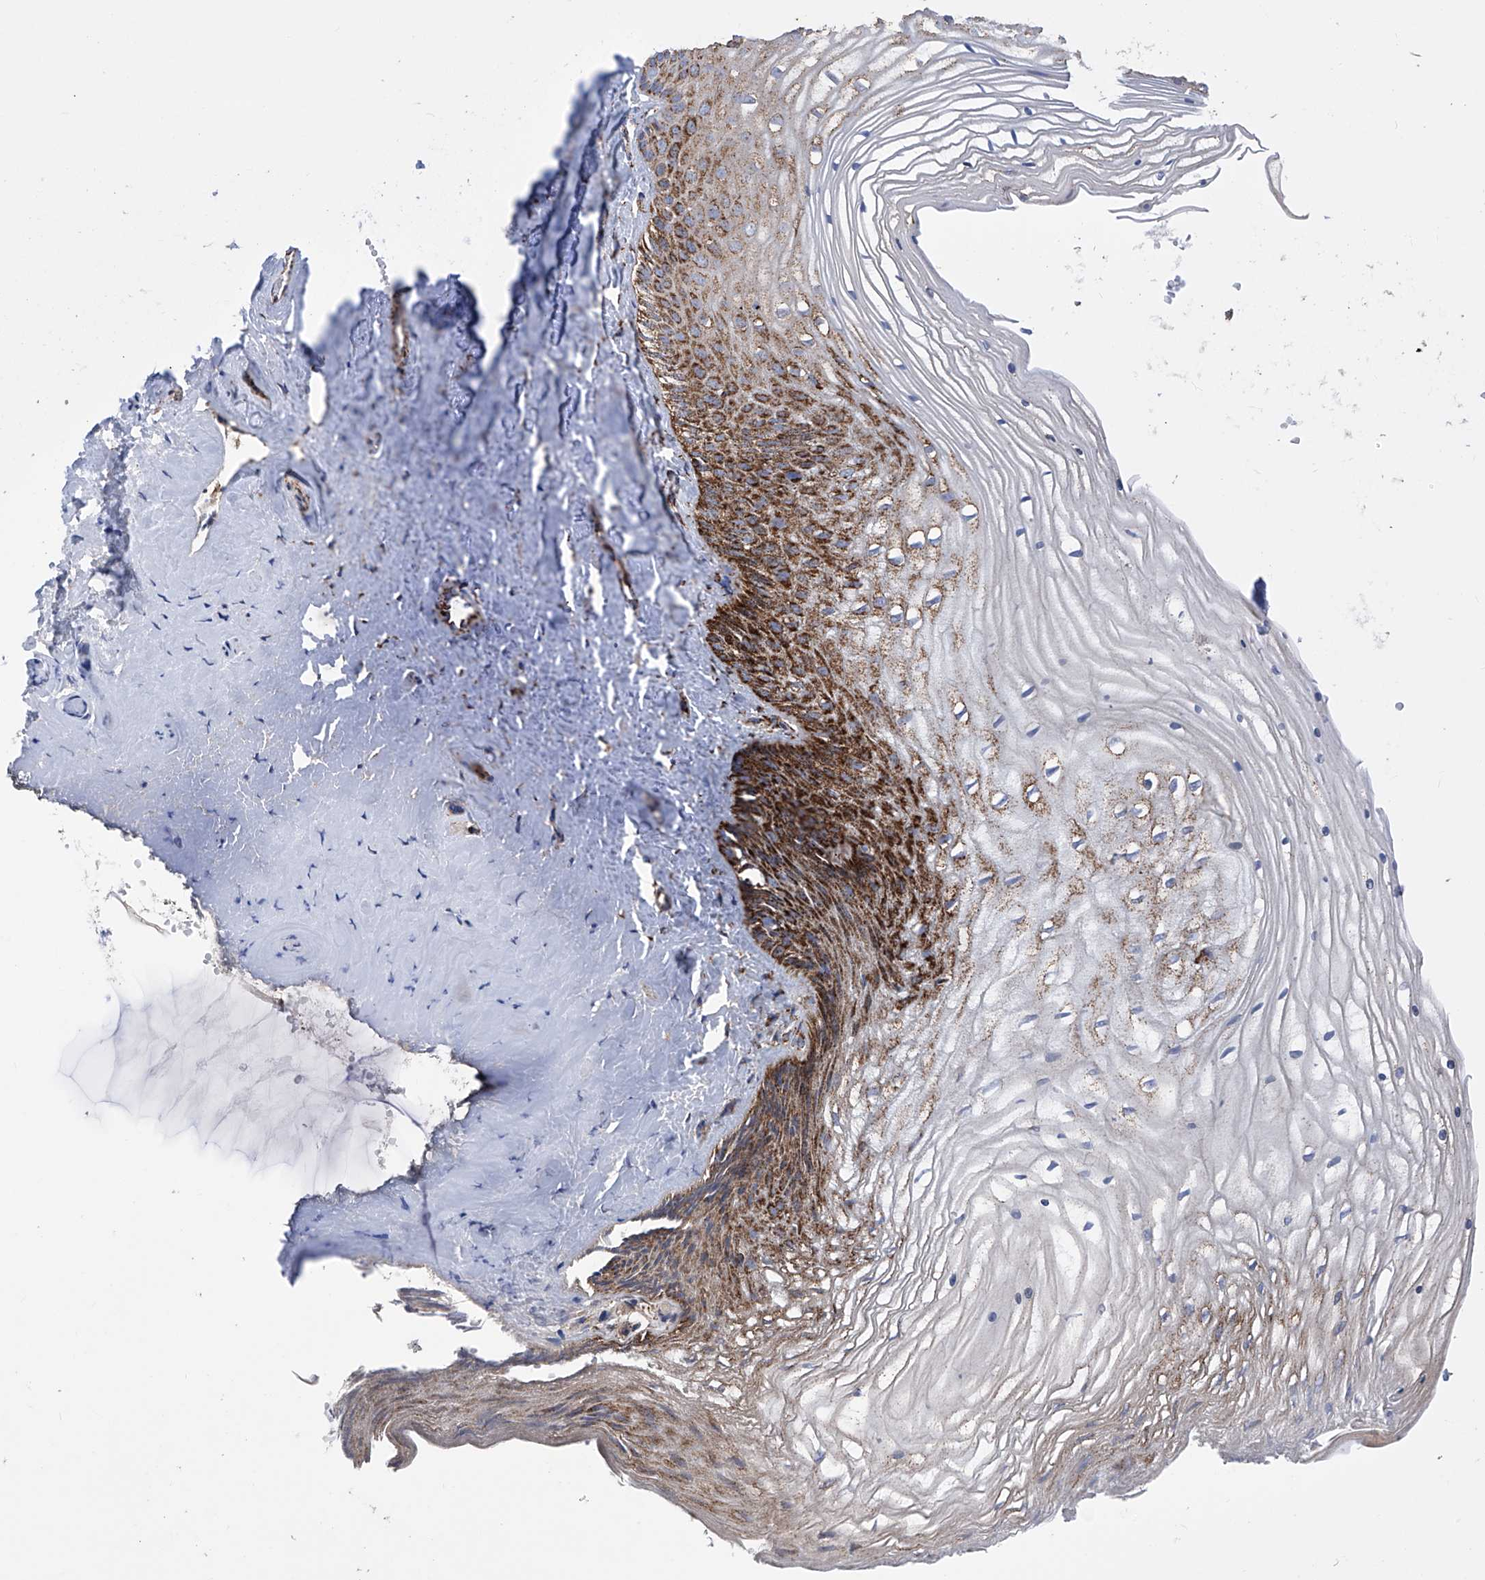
{"staining": {"intensity": "strong", "quantity": "25%-75%", "location": "cytoplasmic/membranous"}, "tissue": "vagina", "cell_type": "Squamous epithelial cells", "image_type": "normal", "snomed": [{"axis": "morphology", "description": "Normal tissue, NOS"}, {"axis": "topography", "description": "Vagina"}, {"axis": "topography", "description": "Cervix"}], "caption": "This is a photomicrograph of immunohistochemistry staining of unremarkable vagina, which shows strong staining in the cytoplasmic/membranous of squamous epithelial cells.", "gene": "ATP5PF", "patient": {"sex": "female", "age": 40}}